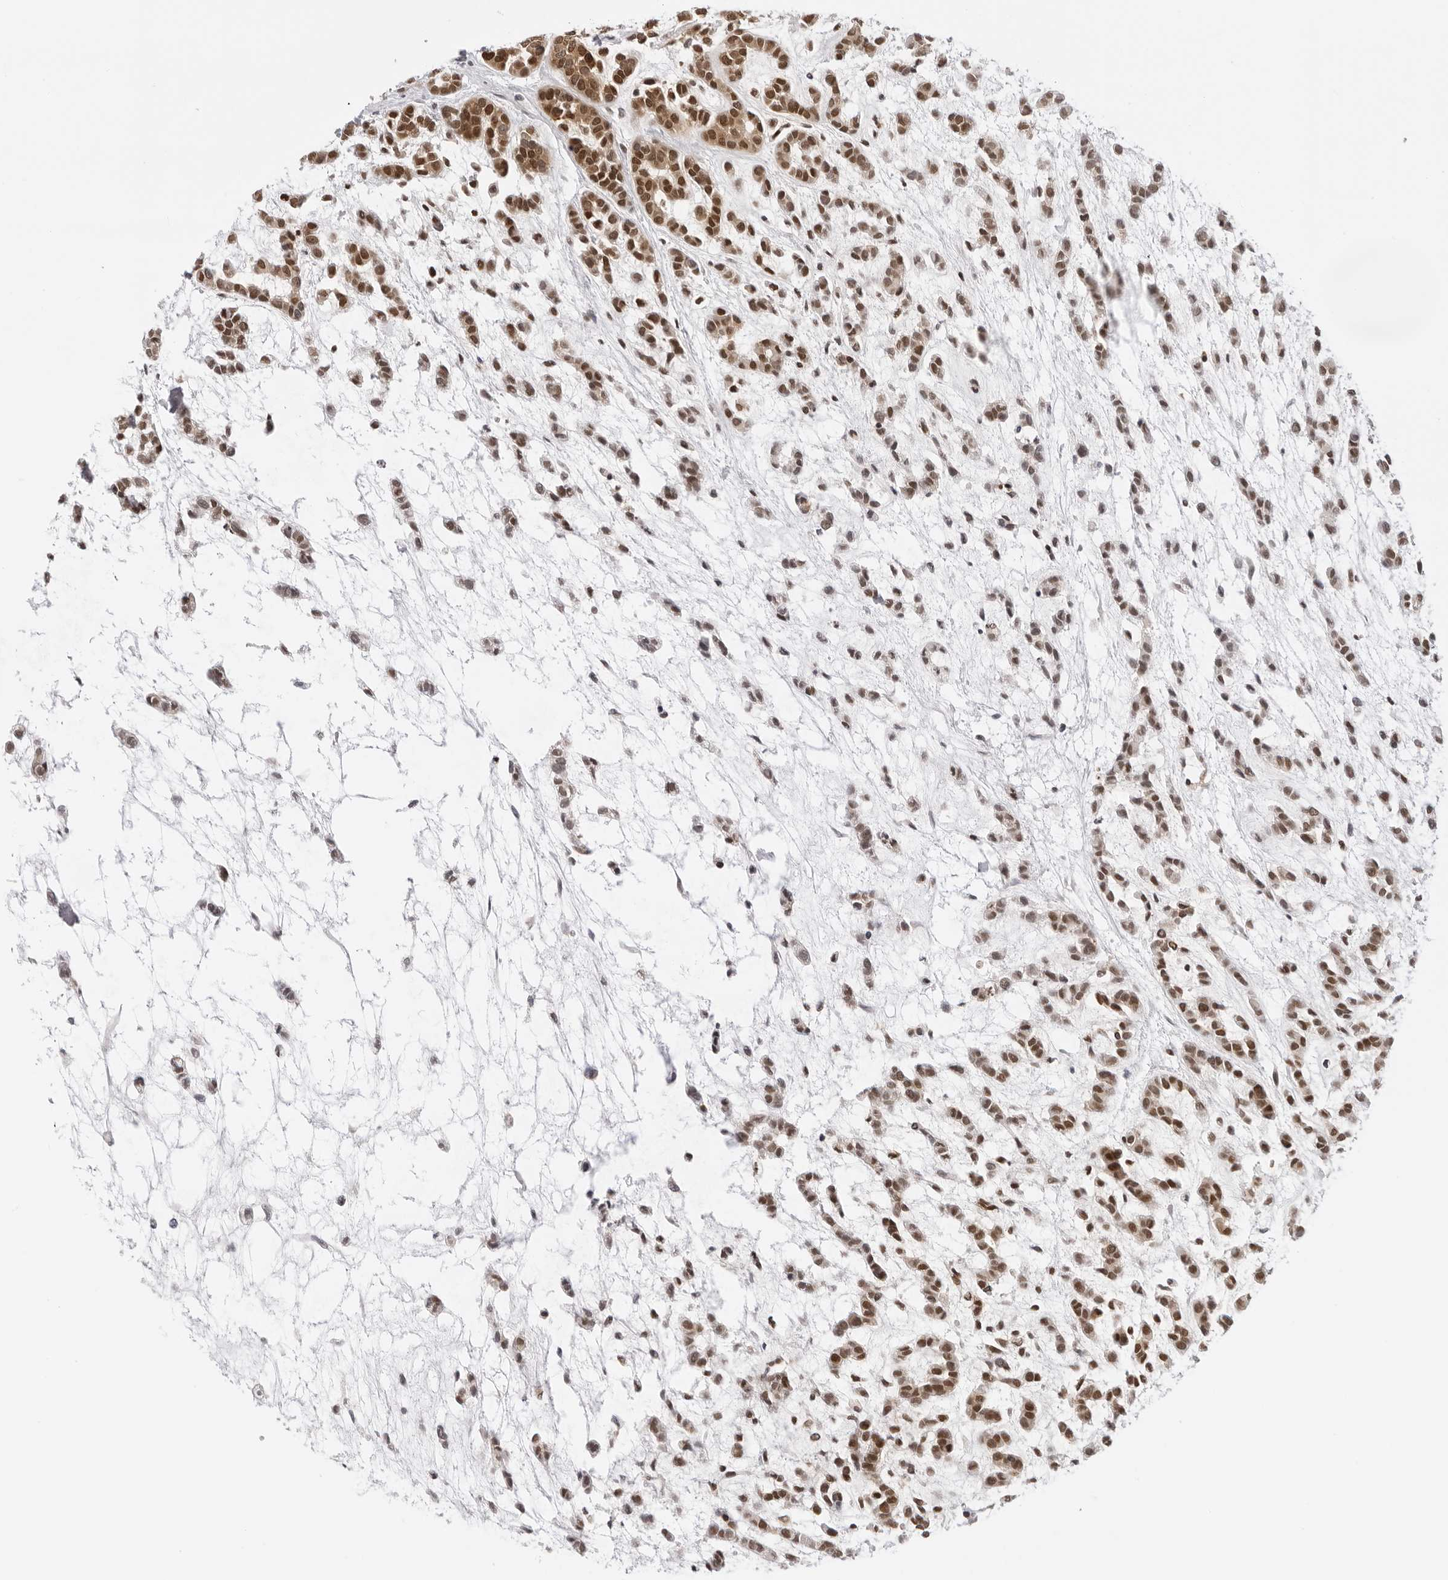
{"staining": {"intensity": "moderate", "quantity": ">75%", "location": "cytoplasmic/membranous,nuclear"}, "tissue": "head and neck cancer", "cell_type": "Tumor cells", "image_type": "cancer", "snomed": [{"axis": "morphology", "description": "Adenocarcinoma, NOS"}, {"axis": "morphology", "description": "Adenoma, NOS"}, {"axis": "topography", "description": "Head-Neck"}], "caption": "Head and neck cancer stained with a protein marker displays moderate staining in tumor cells.", "gene": "WDR77", "patient": {"sex": "female", "age": 55}}